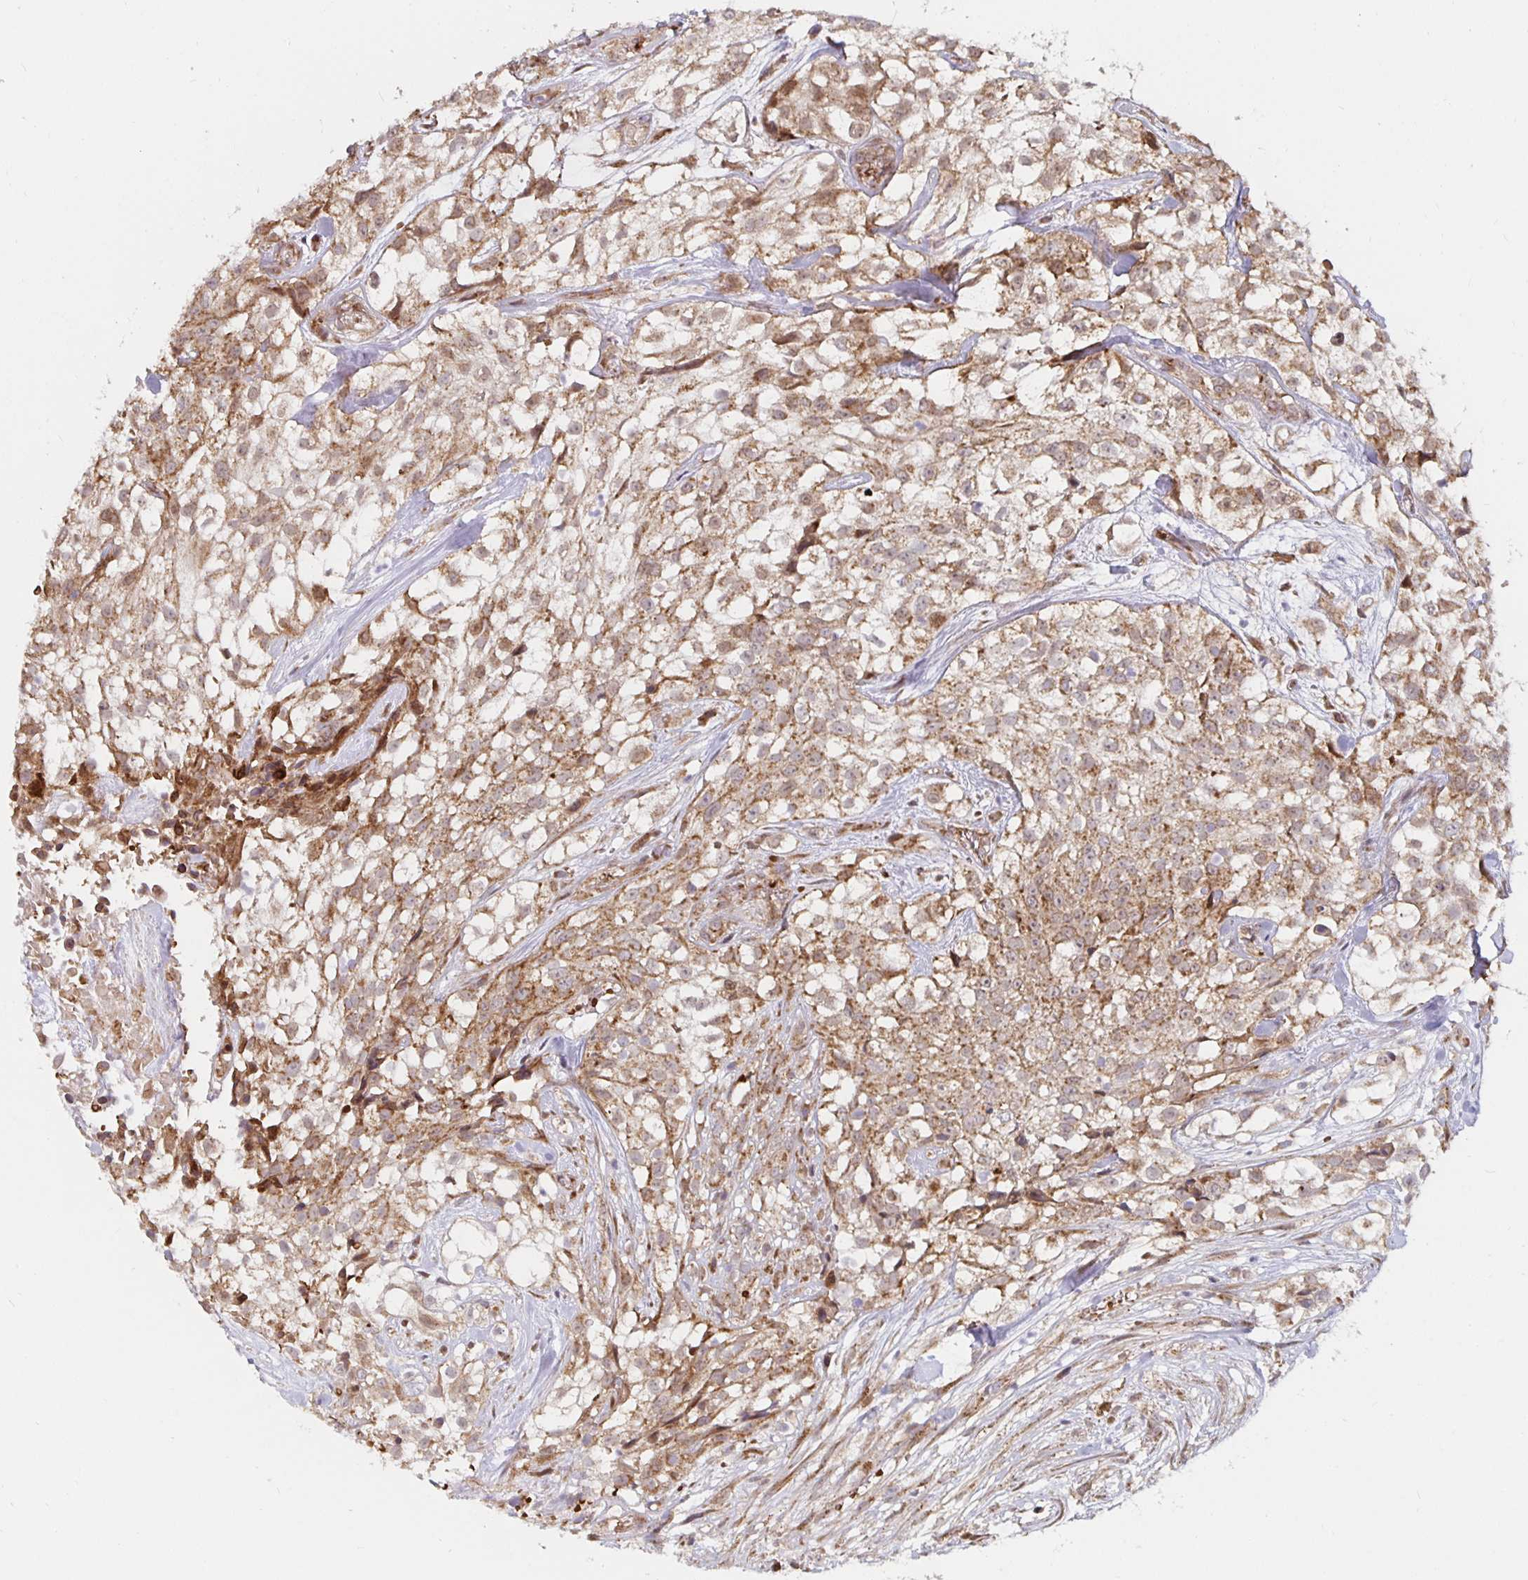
{"staining": {"intensity": "moderate", "quantity": ">75%", "location": "cytoplasmic/membranous"}, "tissue": "urothelial cancer", "cell_type": "Tumor cells", "image_type": "cancer", "snomed": [{"axis": "morphology", "description": "Urothelial carcinoma, High grade"}, {"axis": "topography", "description": "Urinary bladder"}], "caption": "High-magnification brightfield microscopy of high-grade urothelial carcinoma stained with DAB (3,3'-diaminobenzidine) (brown) and counterstained with hematoxylin (blue). tumor cells exhibit moderate cytoplasmic/membranous expression is seen in approximately>75% of cells.", "gene": "MRPL28", "patient": {"sex": "male", "age": 56}}